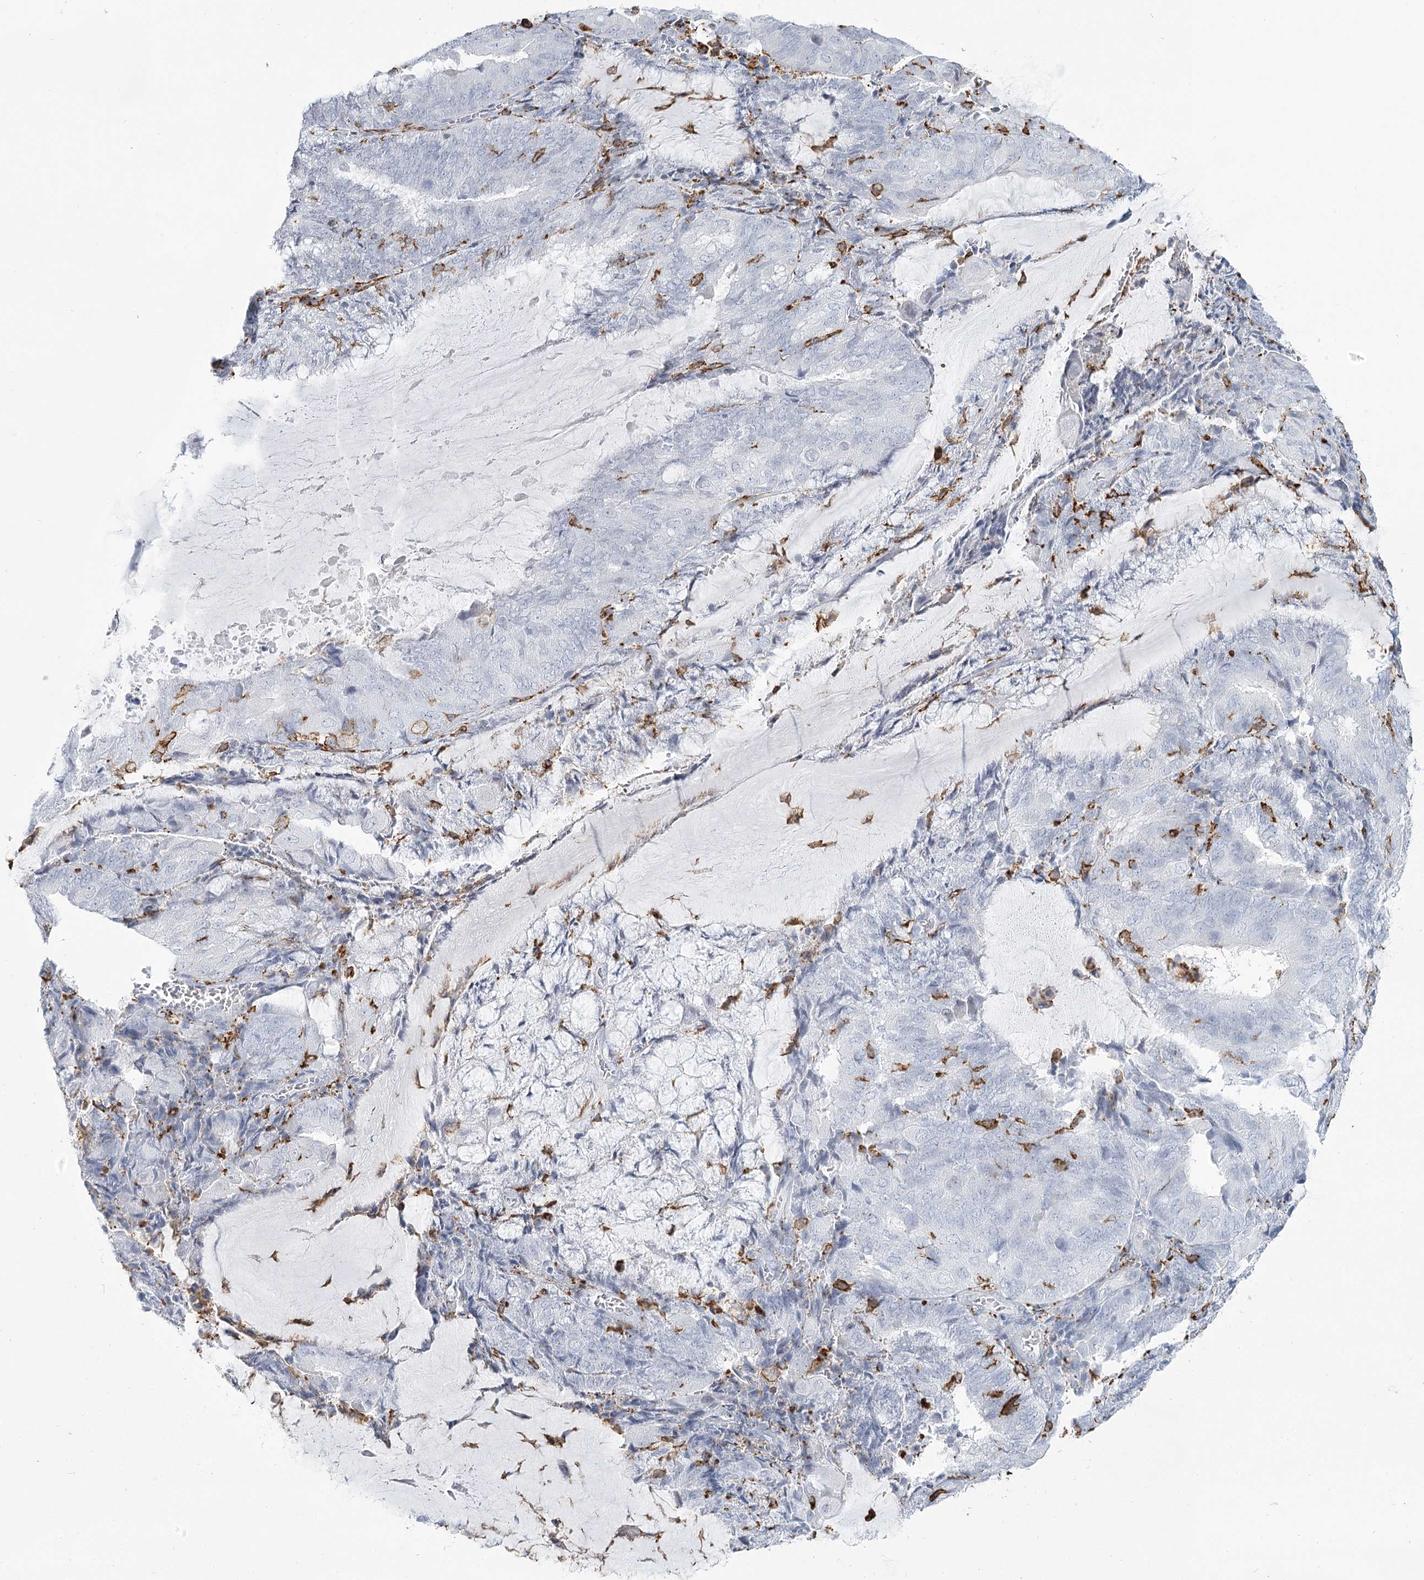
{"staining": {"intensity": "negative", "quantity": "none", "location": "none"}, "tissue": "endometrial cancer", "cell_type": "Tumor cells", "image_type": "cancer", "snomed": [{"axis": "morphology", "description": "Adenocarcinoma, NOS"}, {"axis": "topography", "description": "Endometrium"}], "caption": "An image of adenocarcinoma (endometrial) stained for a protein displays no brown staining in tumor cells.", "gene": "C11orf1", "patient": {"sex": "female", "age": 81}}